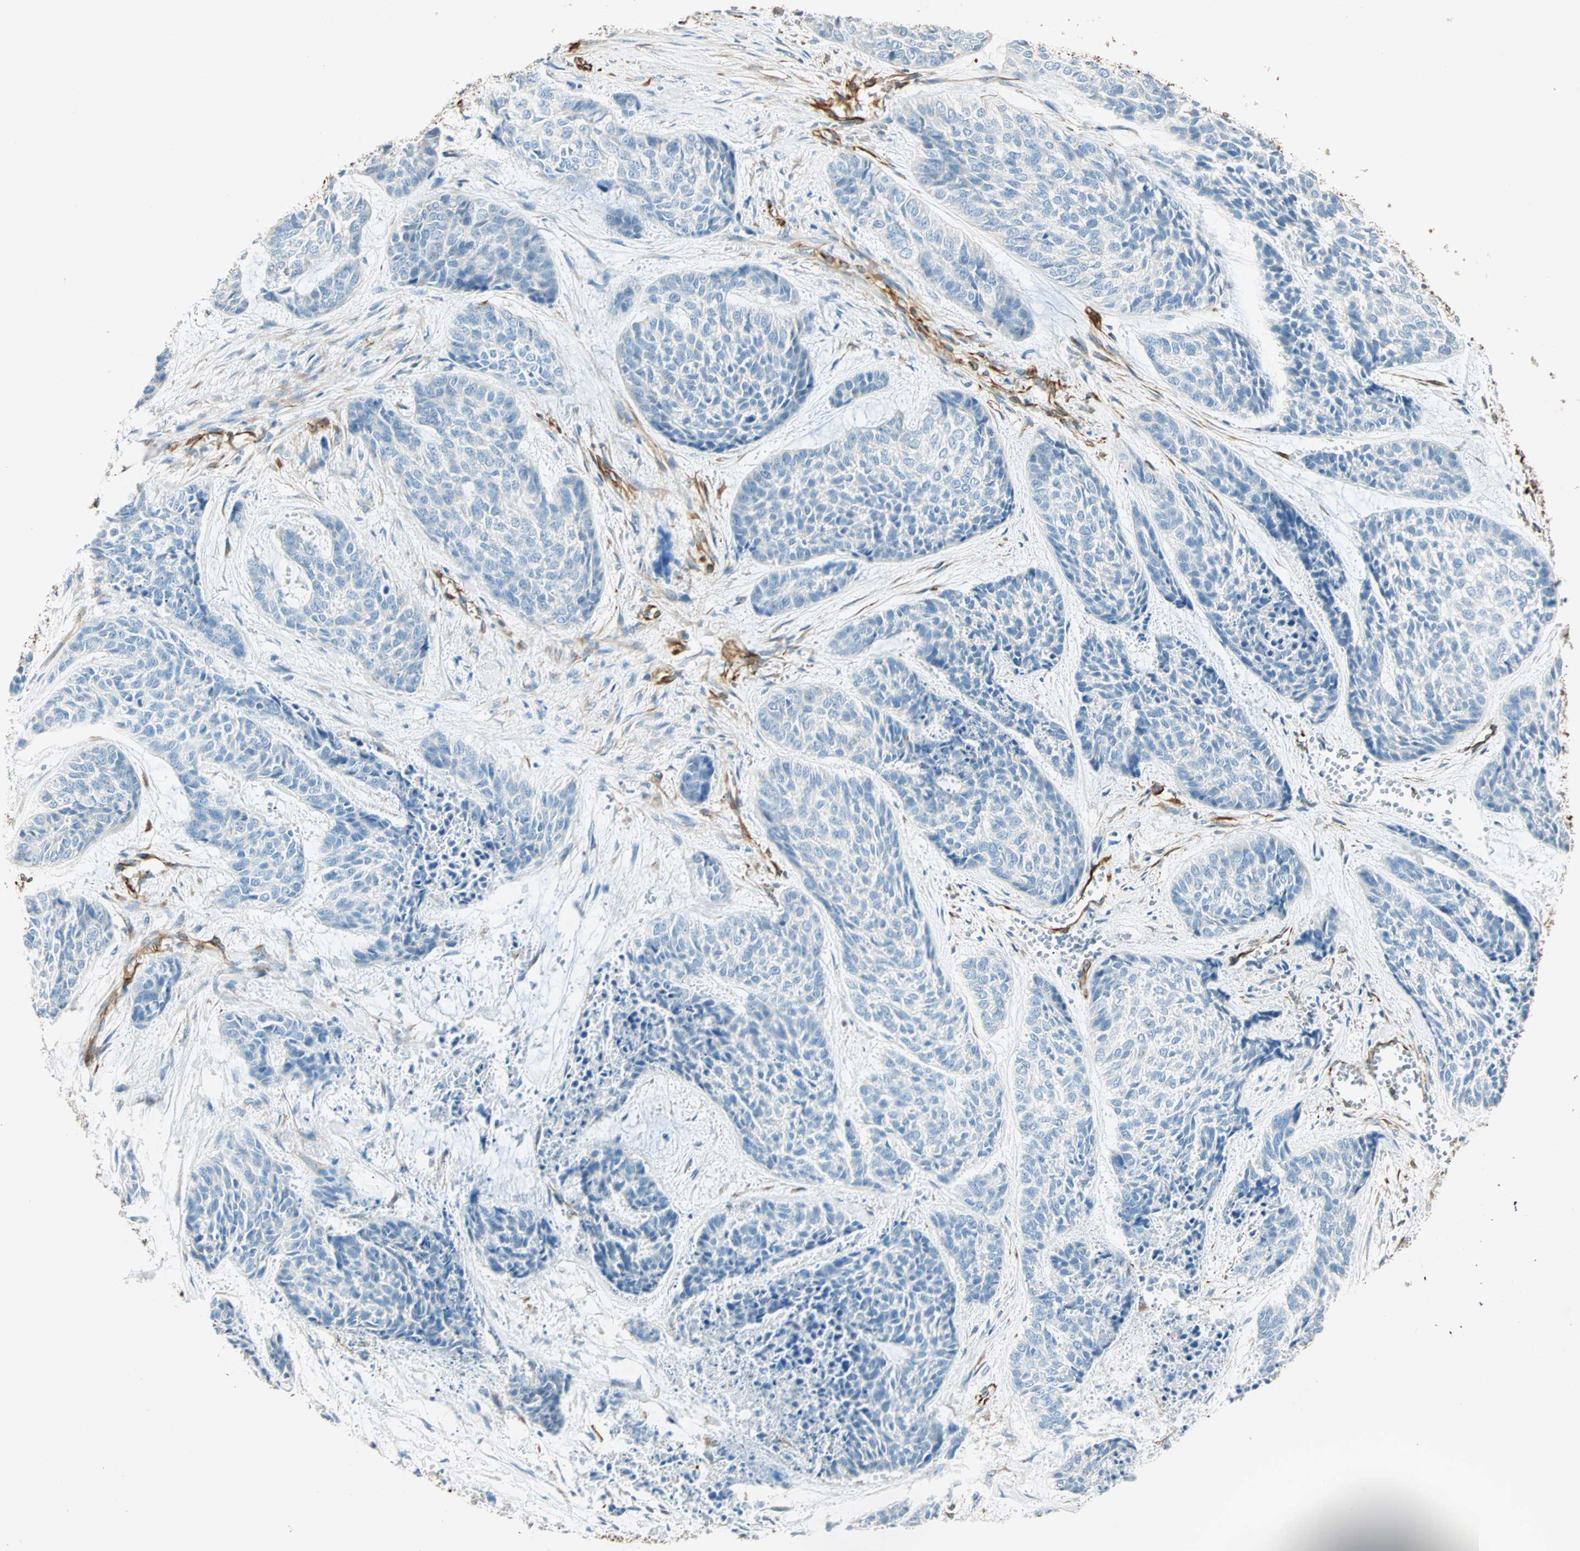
{"staining": {"intensity": "negative", "quantity": "none", "location": "none"}, "tissue": "skin cancer", "cell_type": "Tumor cells", "image_type": "cancer", "snomed": [{"axis": "morphology", "description": "Basal cell carcinoma"}, {"axis": "topography", "description": "Skin"}], "caption": "An immunohistochemistry micrograph of skin cancer is shown. There is no staining in tumor cells of skin cancer.", "gene": "NES", "patient": {"sex": "female", "age": 64}}